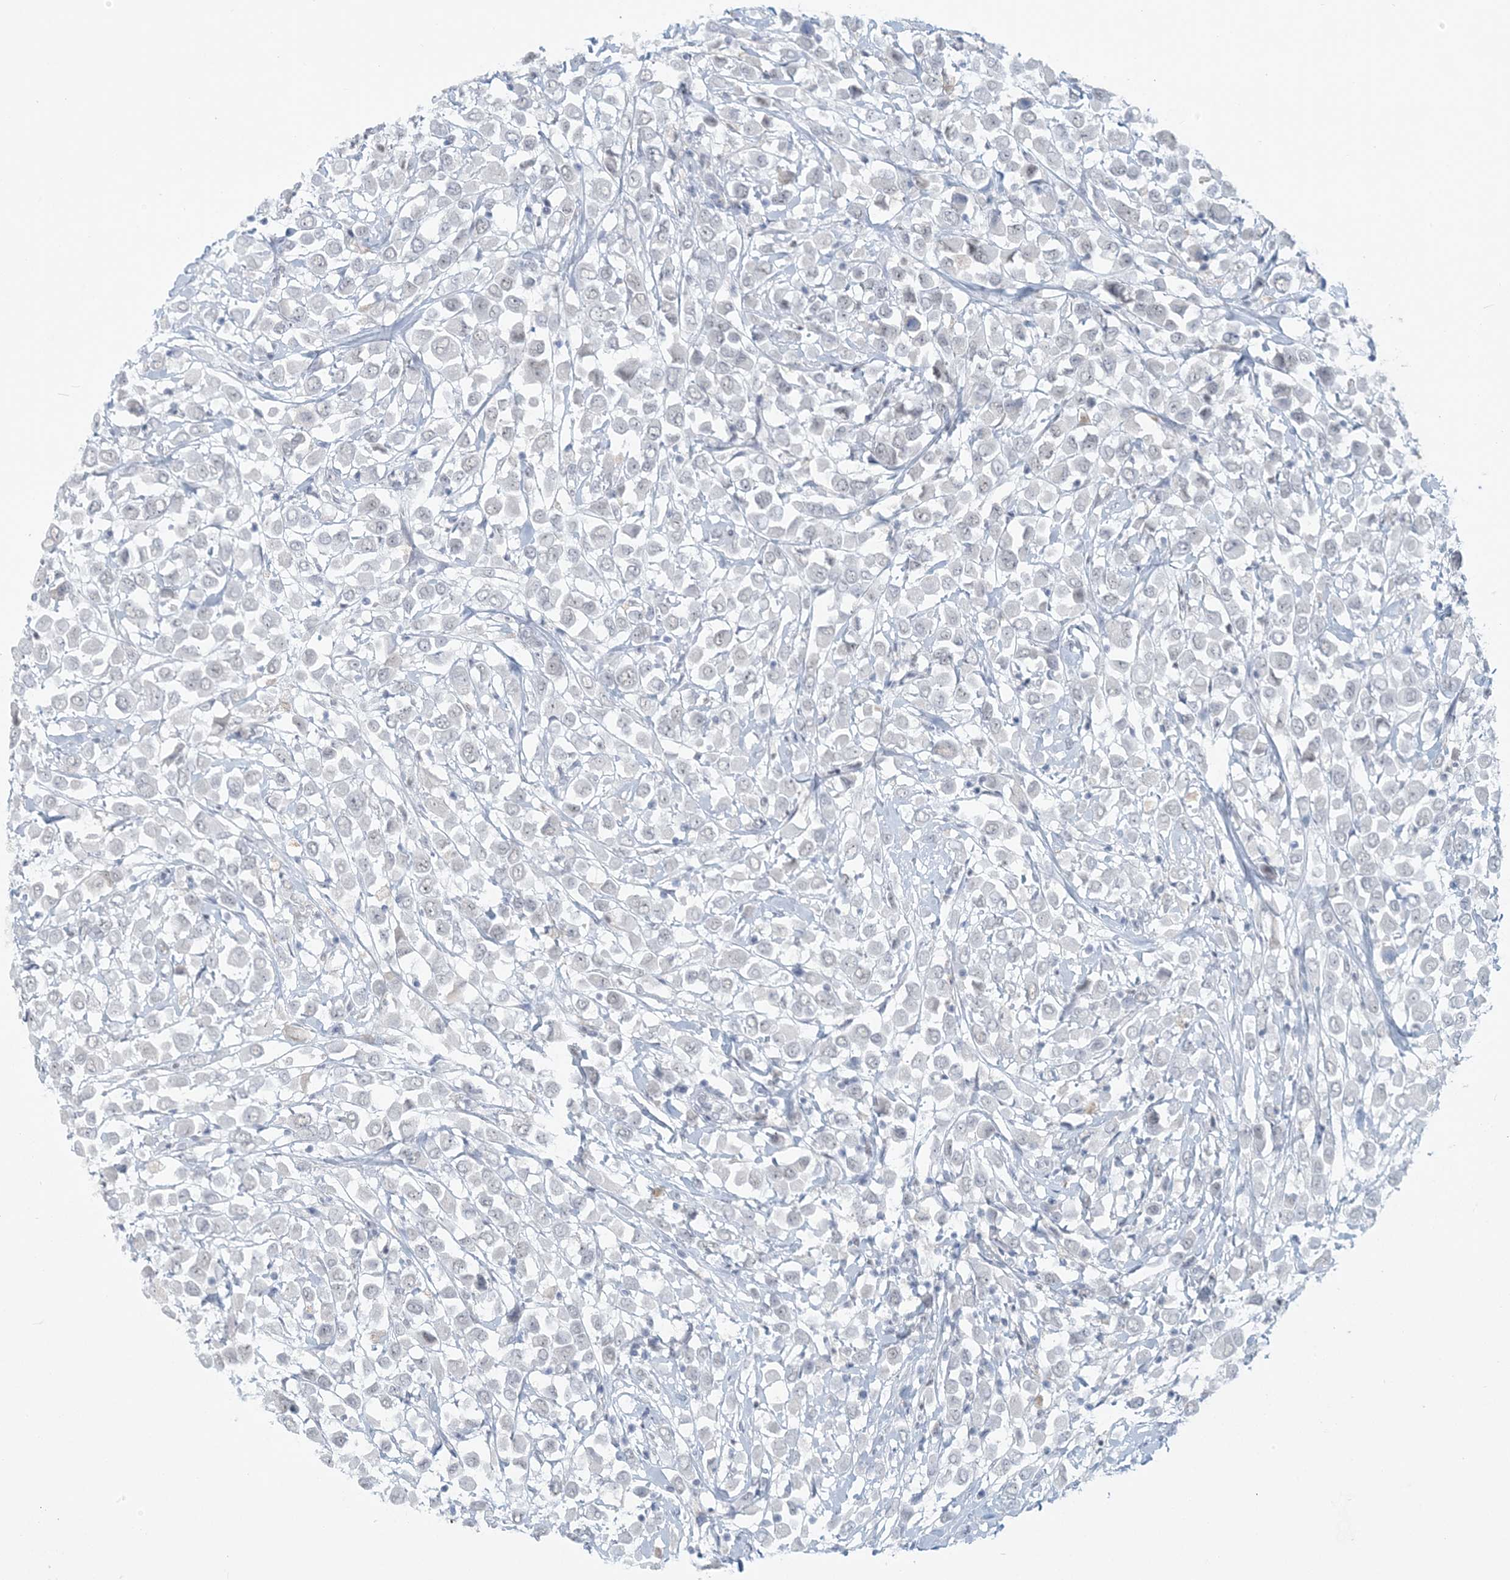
{"staining": {"intensity": "negative", "quantity": "none", "location": "none"}, "tissue": "breast cancer", "cell_type": "Tumor cells", "image_type": "cancer", "snomed": [{"axis": "morphology", "description": "Duct carcinoma"}, {"axis": "topography", "description": "Breast"}], "caption": "Immunohistochemical staining of human breast infiltrating ductal carcinoma shows no significant positivity in tumor cells. Brightfield microscopy of immunohistochemistry (IHC) stained with DAB (3,3'-diaminobenzidine) (brown) and hematoxylin (blue), captured at high magnification.", "gene": "SCML1", "patient": {"sex": "female", "age": 61}}